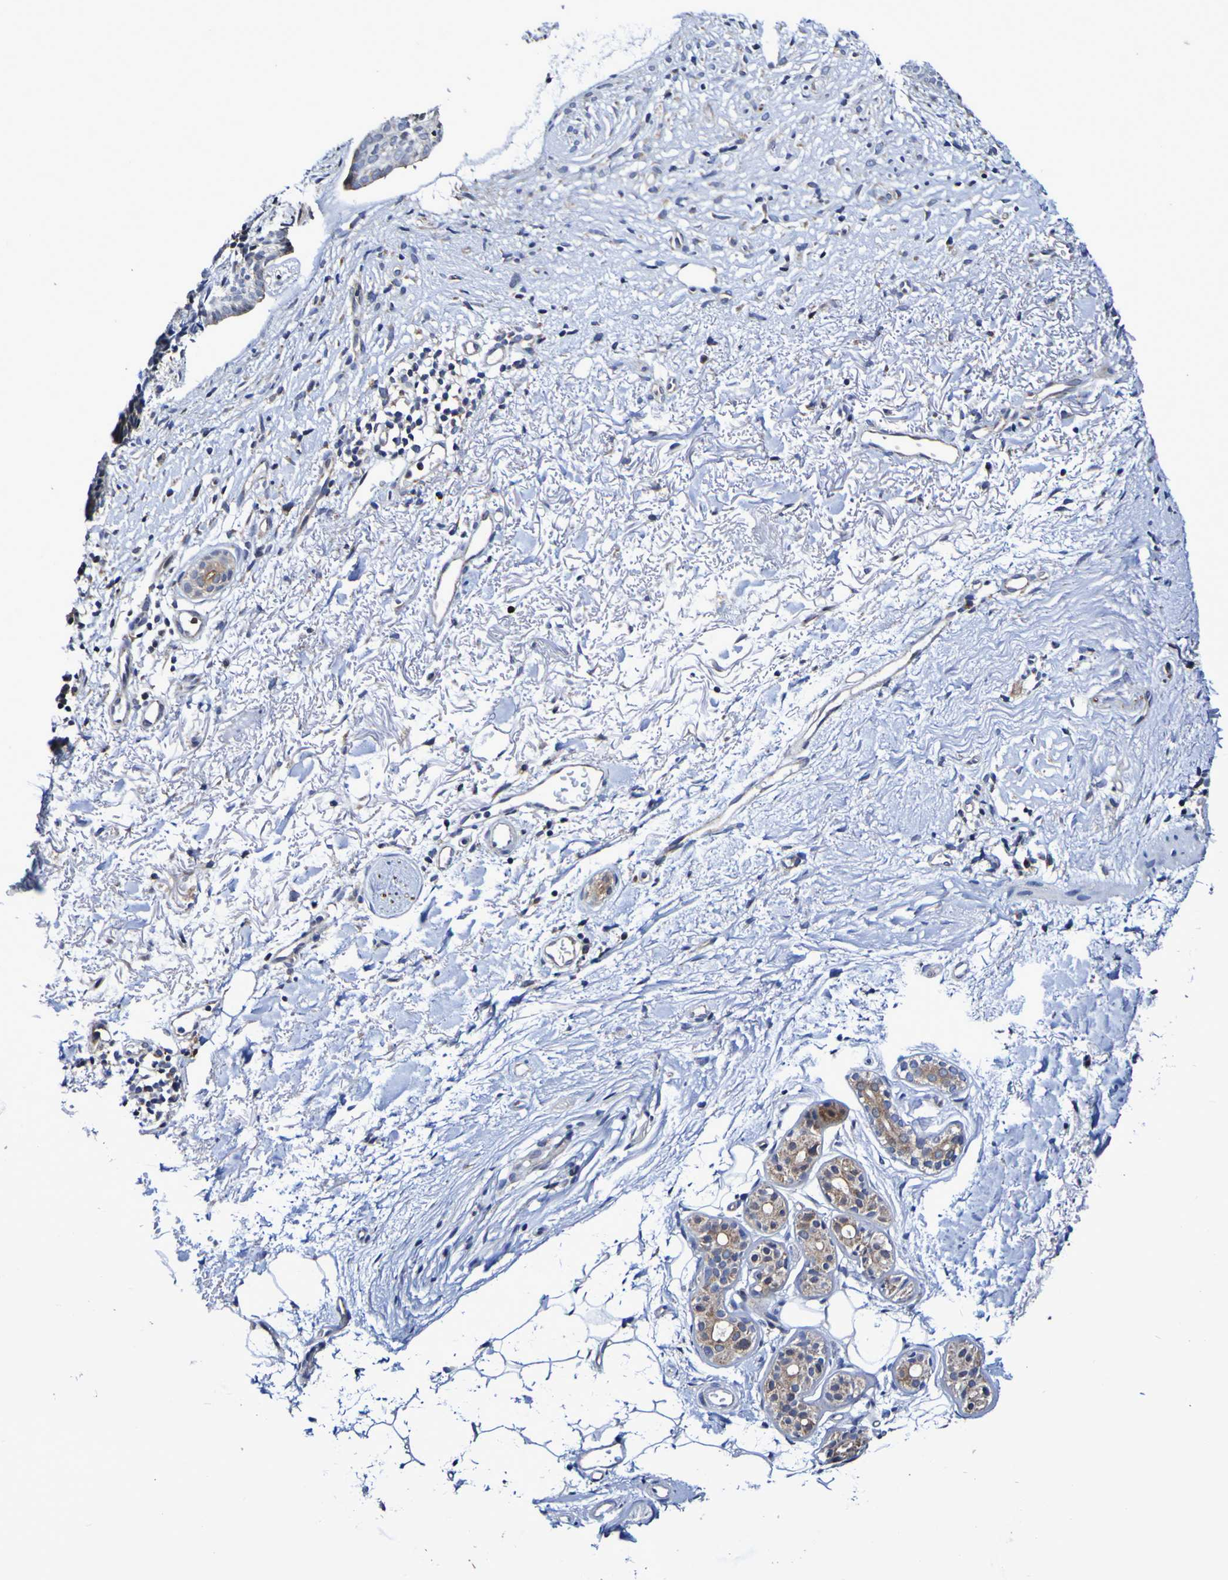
{"staining": {"intensity": "weak", "quantity": ">75%", "location": "cytoplasmic/membranous"}, "tissue": "skin cancer", "cell_type": "Tumor cells", "image_type": "cancer", "snomed": [{"axis": "morphology", "description": "Normal tissue, NOS"}, {"axis": "morphology", "description": "Basal cell carcinoma"}, {"axis": "topography", "description": "Skin"}], "caption": "Basal cell carcinoma (skin) was stained to show a protein in brown. There is low levels of weak cytoplasmic/membranous expression in approximately >75% of tumor cells.", "gene": "GJB1", "patient": {"sex": "female", "age": 70}}